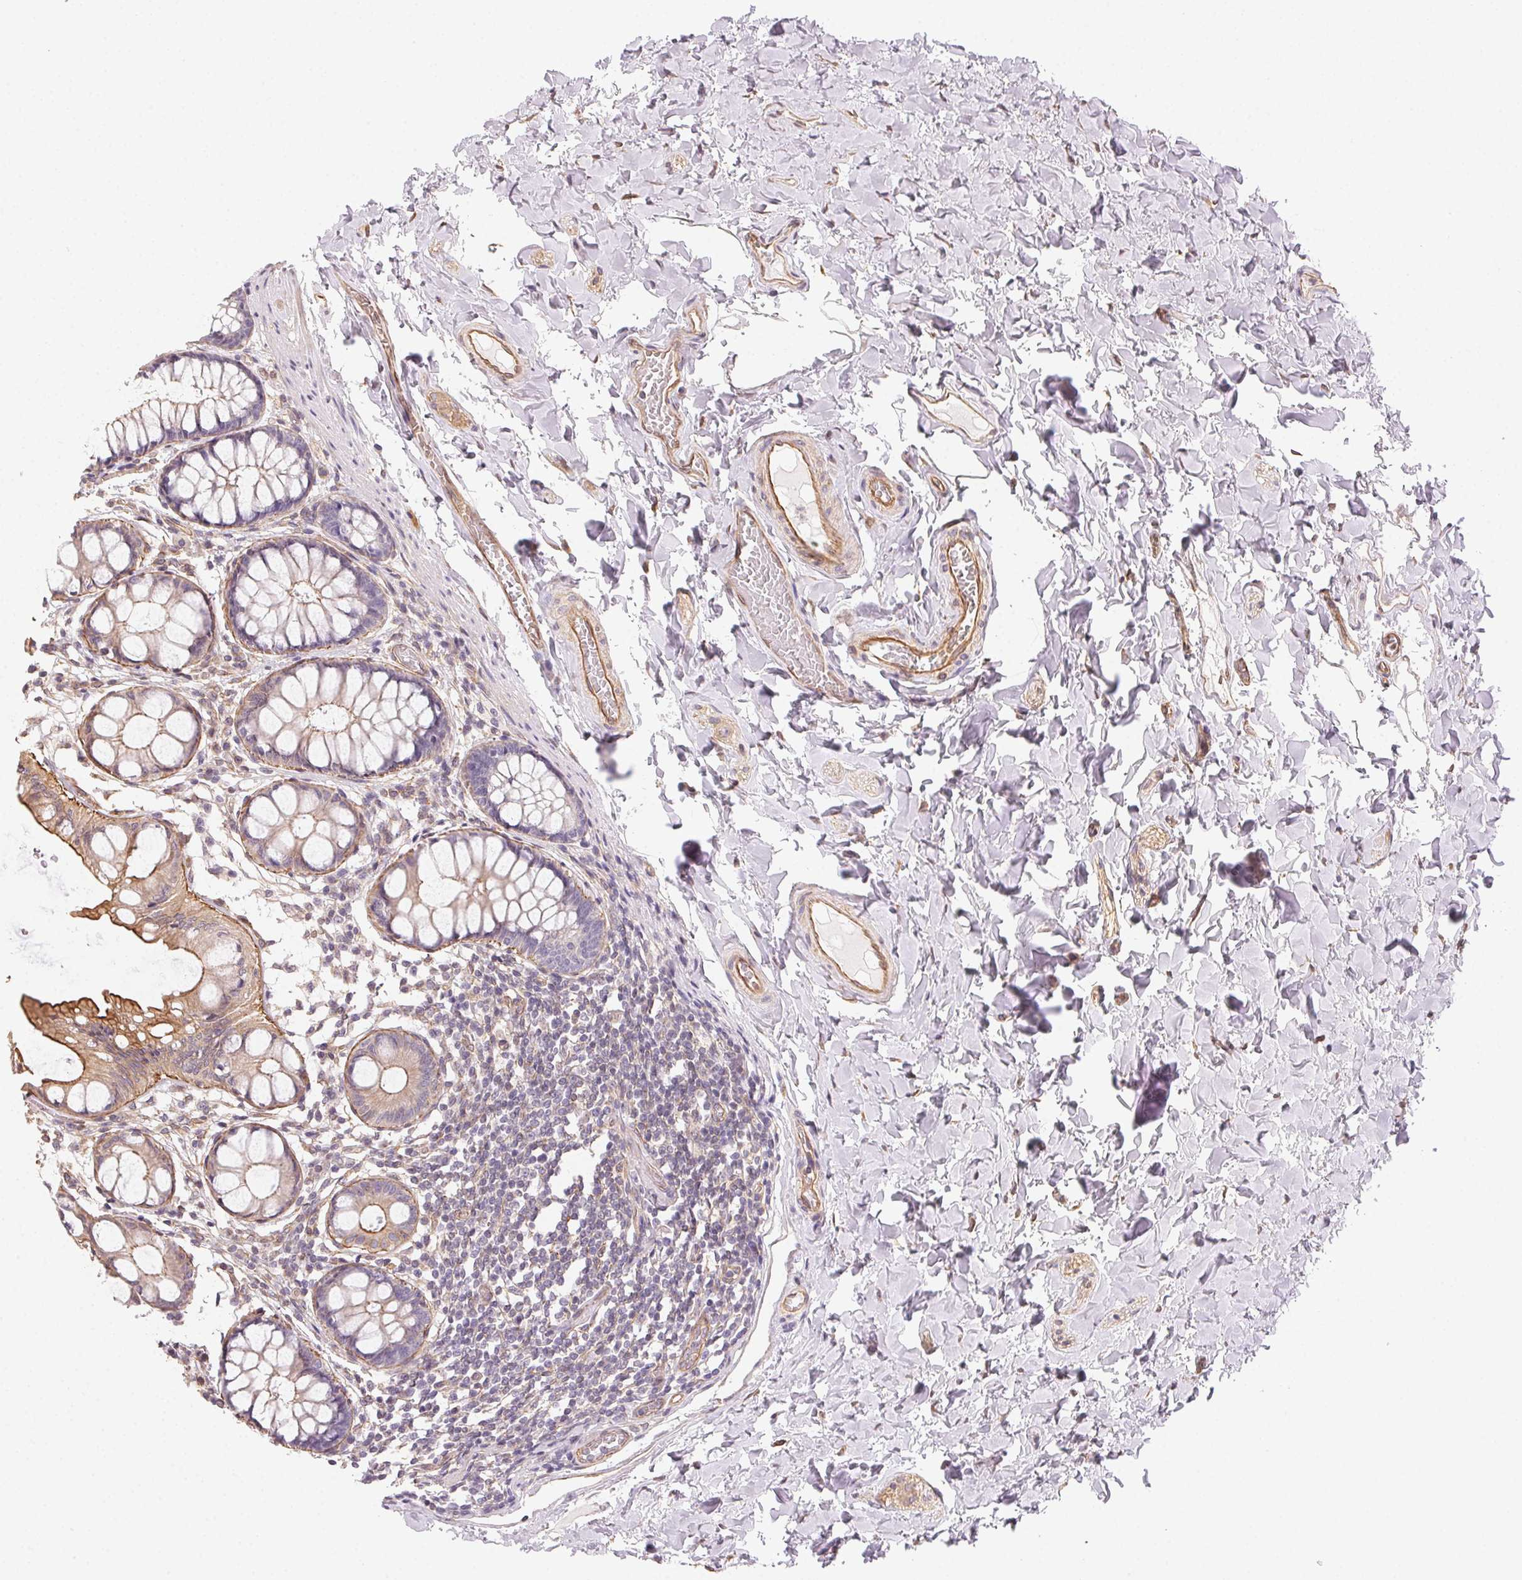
{"staining": {"intensity": "moderate", "quantity": ">75%", "location": "cytoplasmic/membranous"}, "tissue": "colon", "cell_type": "Endothelial cells", "image_type": "normal", "snomed": [{"axis": "morphology", "description": "Normal tissue, NOS"}, {"axis": "topography", "description": "Colon"}], "caption": "Endothelial cells show medium levels of moderate cytoplasmic/membranous staining in approximately >75% of cells in benign human colon.", "gene": "PLA2G4F", "patient": {"sex": "male", "age": 47}}